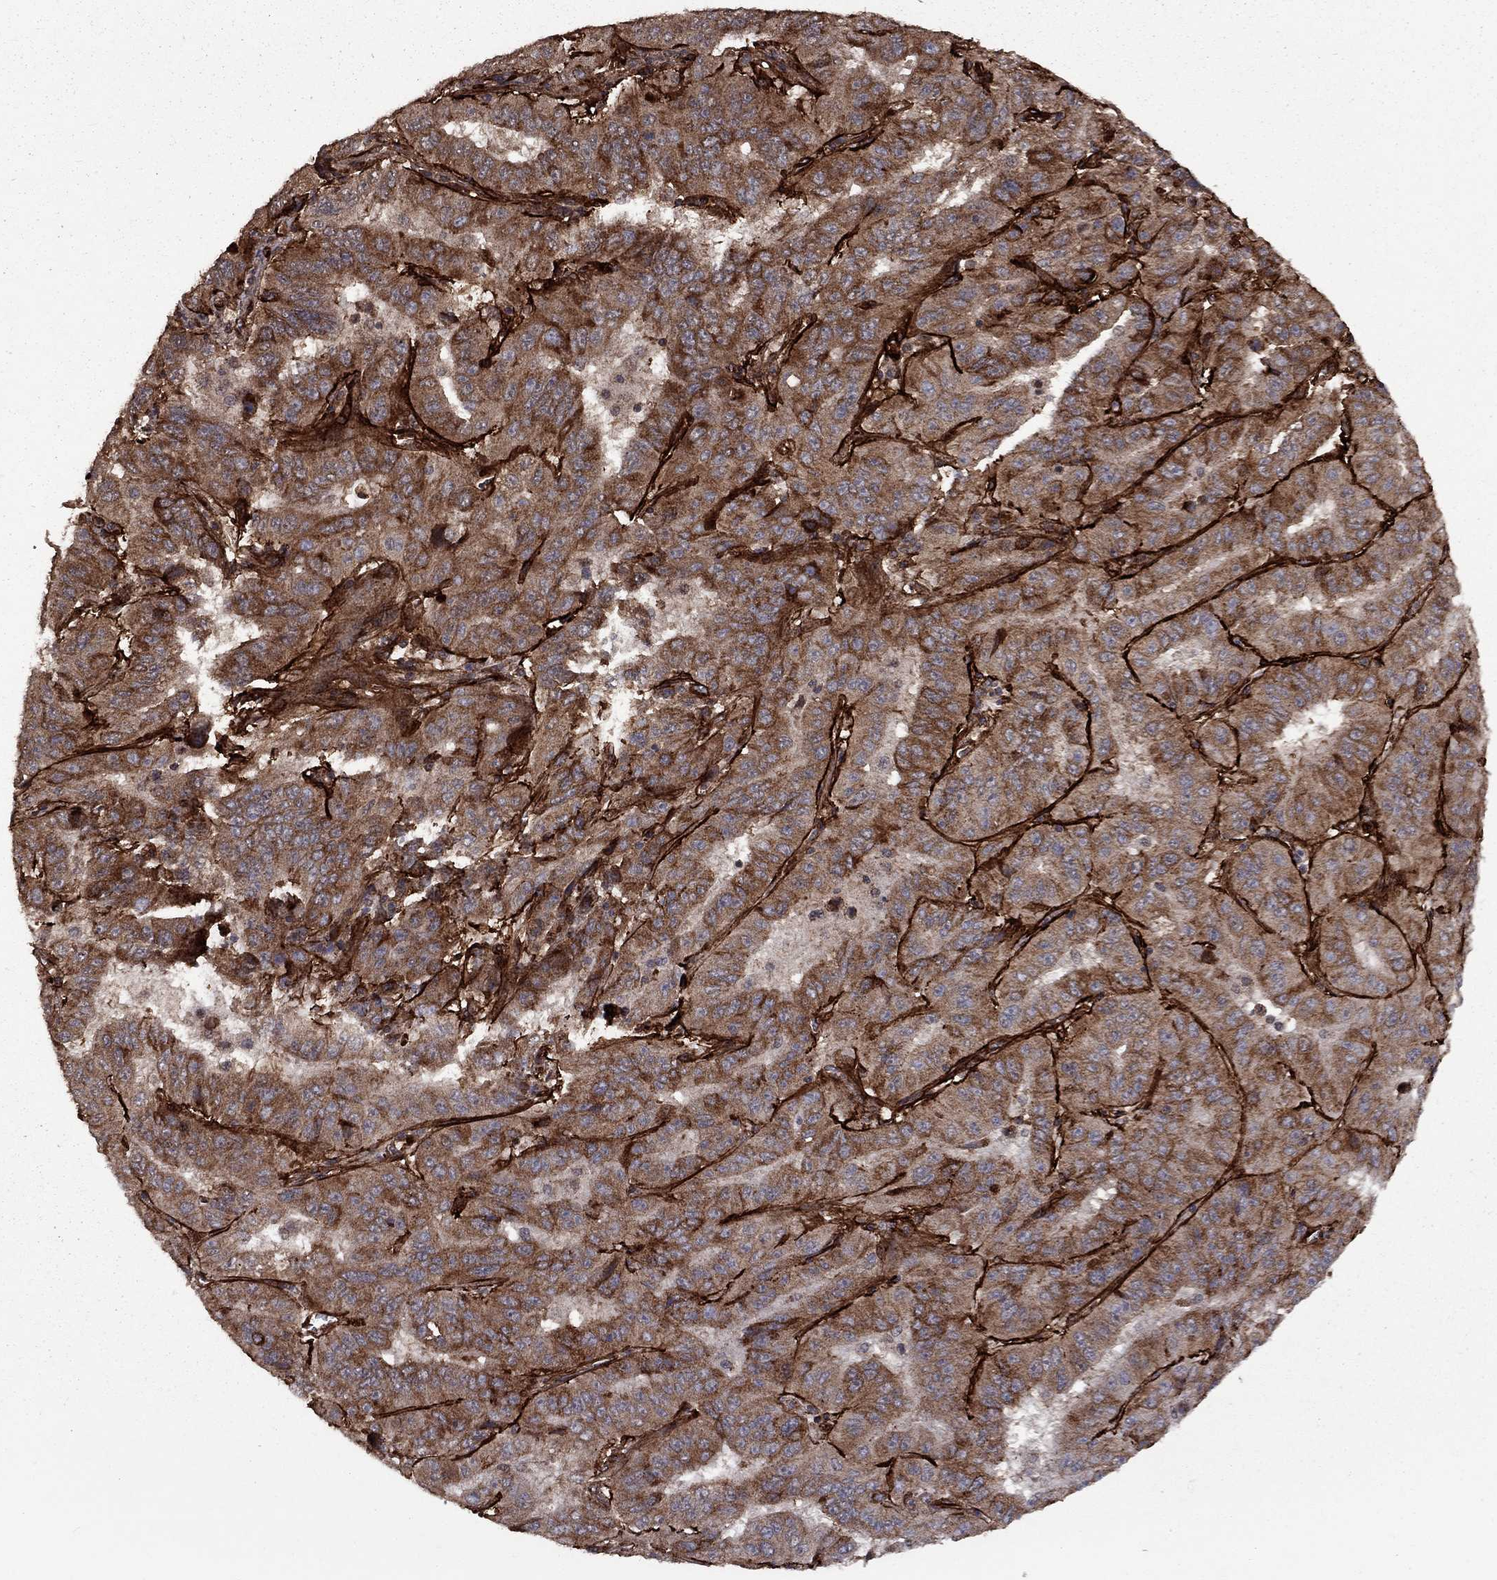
{"staining": {"intensity": "moderate", "quantity": ">75%", "location": "cytoplasmic/membranous"}, "tissue": "pancreatic cancer", "cell_type": "Tumor cells", "image_type": "cancer", "snomed": [{"axis": "morphology", "description": "Adenocarcinoma, NOS"}, {"axis": "topography", "description": "Pancreas"}], "caption": "Tumor cells demonstrate medium levels of moderate cytoplasmic/membranous staining in approximately >75% of cells in human pancreatic adenocarcinoma.", "gene": "COL18A1", "patient": {"sex": "male", "age": 63}}